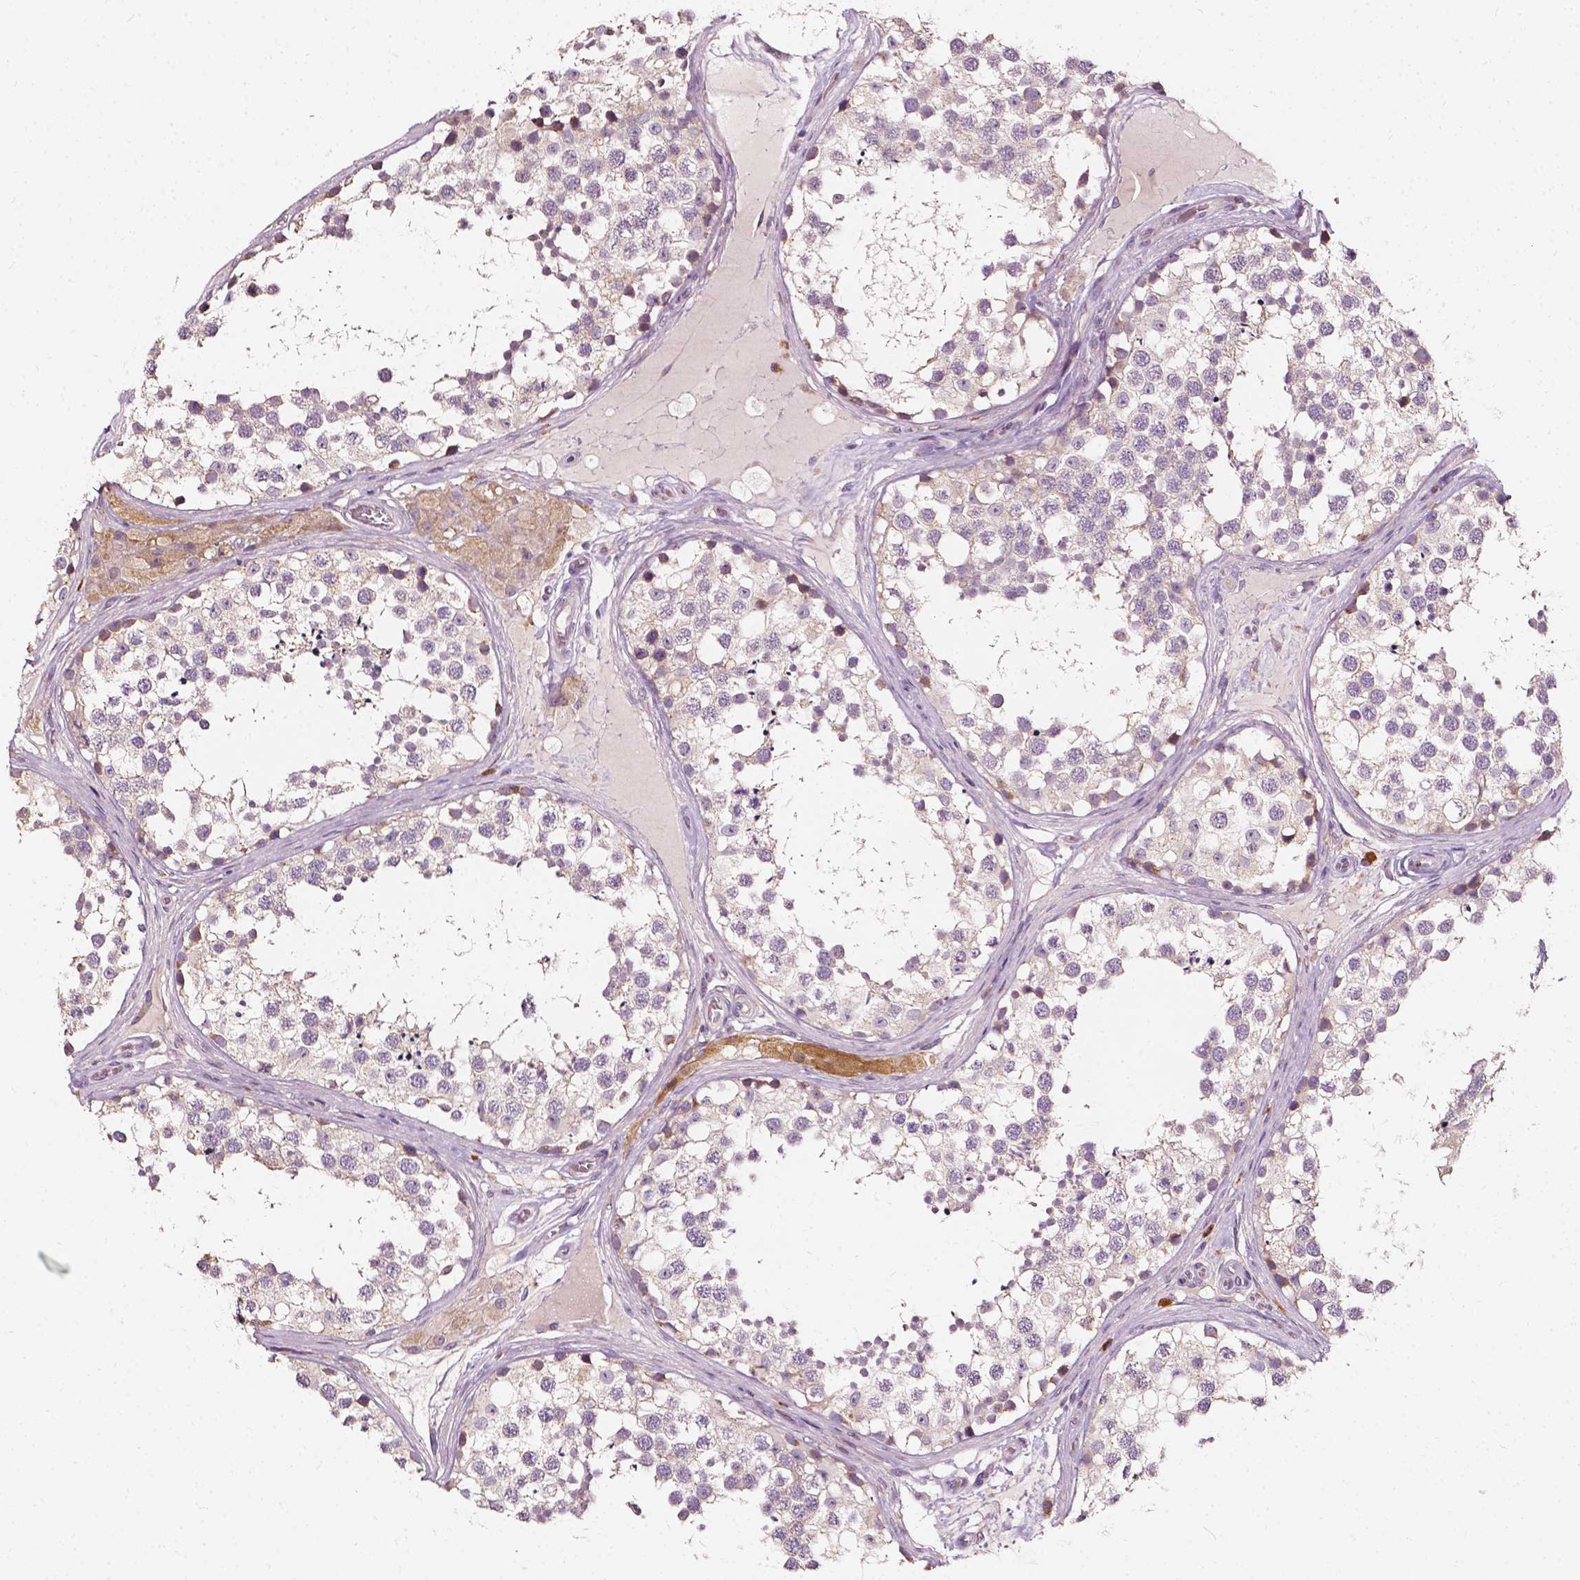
{"staining": {"intensity": "negative", "quantity": "none", "location": "none"}, "tissue": "testis", "cell_type": "Cells in seminiferous ducts", "image_type": "normal", "snomed": [{"axis": "morphology", "description": "Normal tissue, NOS"}, {"axis": "morphology", "description": "Seminoma, NOS"}, {"axis": "topography", "description": "Testis"}], "caption": "Cells in seminiferous ducts are negative for protein expression in unremarkable human testis.", "gene": "NPC1L1", "patient": {"sex": "male", "age": 65}}